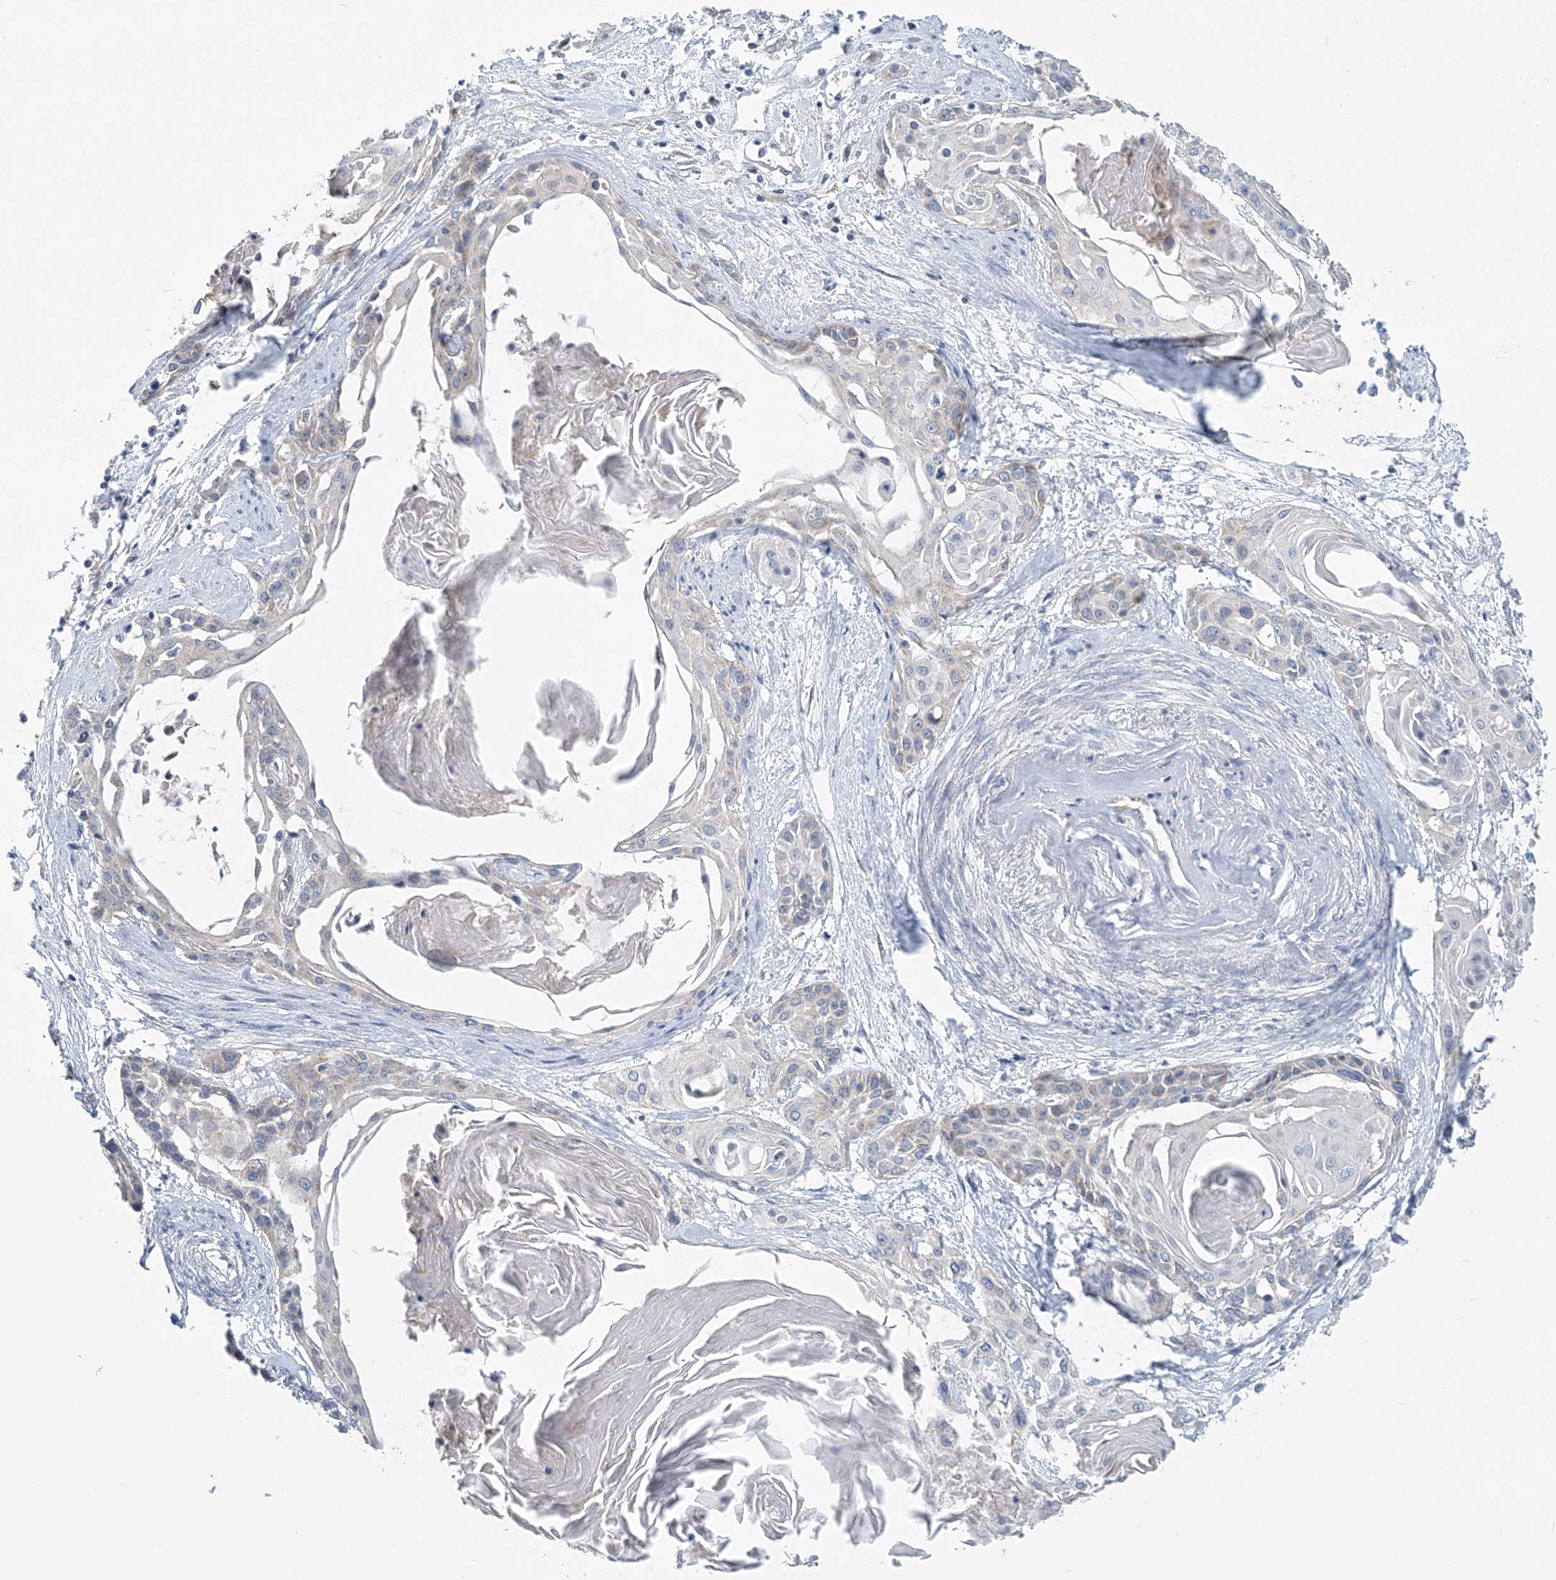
{"staining": {"intensity": "negative", "quantity": "none", "location": "none"}, "tissue": "cervical cancer", "cell_type": "Tumor cells", "image_type": "cancer", "snomed": [{"axis": "morphology", "description": "Squamous cell carcinoma, NOS"}, {"axis": "topography", "description": "Cervix"}], "caption": "The photomicrograph shows no significant staining in tumor cells of squamous cell carcinoma (cervical). (Immunohistochemistry, brightfield microscopy, high magnification).", "gene": "COPE", "patient": {"sex": "female", "age": 57}}